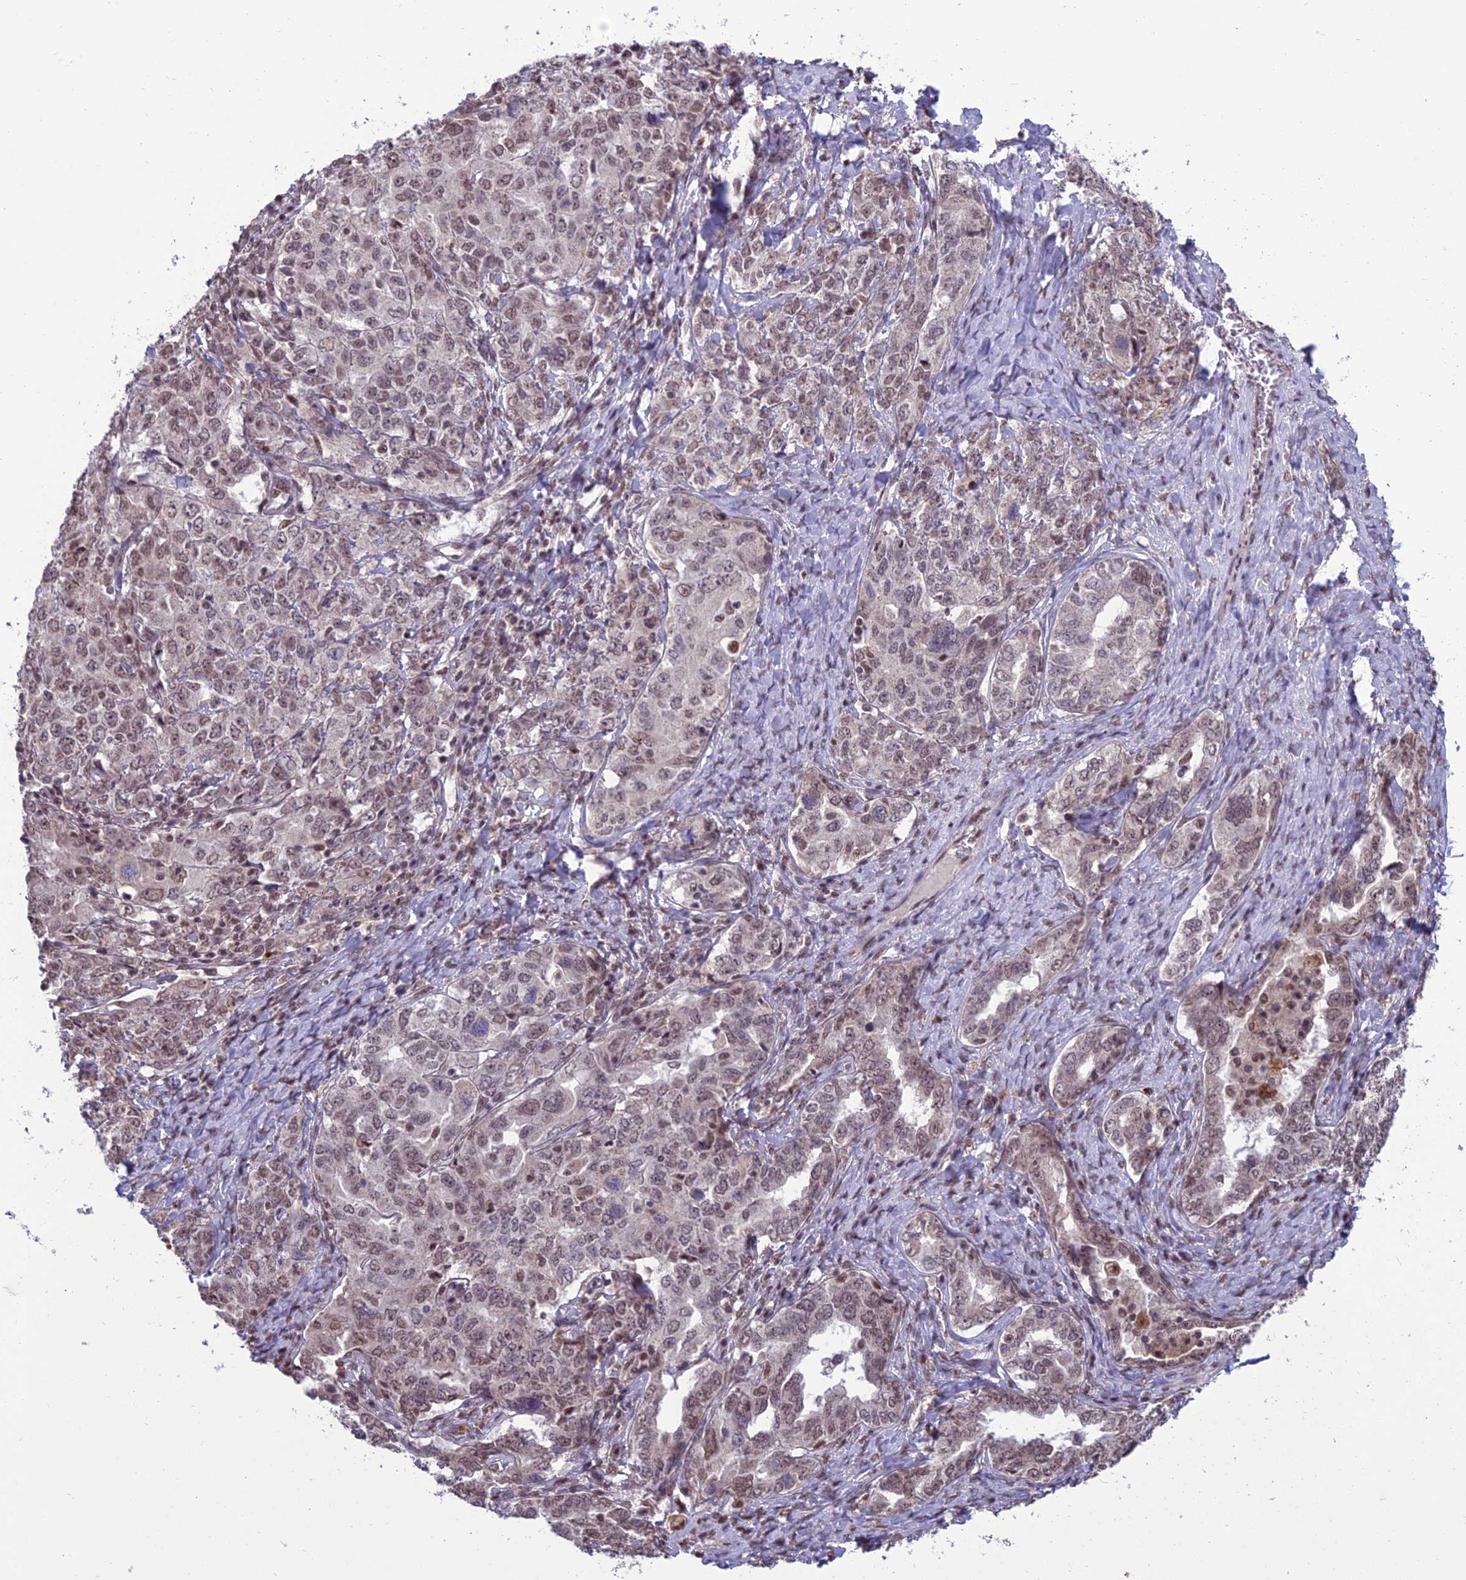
{"staining": {"intensity": "weak", "quantity": "25%-75%", "location": "nuclear"}, "tissue": "ovarian cancer", "cell_type": "Tumor cells", "image_type": "cancer", "snomed": [{"axis": "morphology", "description": "Carcinoma, endometroid"}, {"axis": "topography", "description": "Ovary"}], "caption": "This photomicrograph demonstrates immunohistochemistry staining of ovarian endometroid carcinoma, with low weak nuclear staining in approximately 25%-75% of tumor cells.", "gene": "RANBP3", "patient": {"sex": "female", "age": 62}}